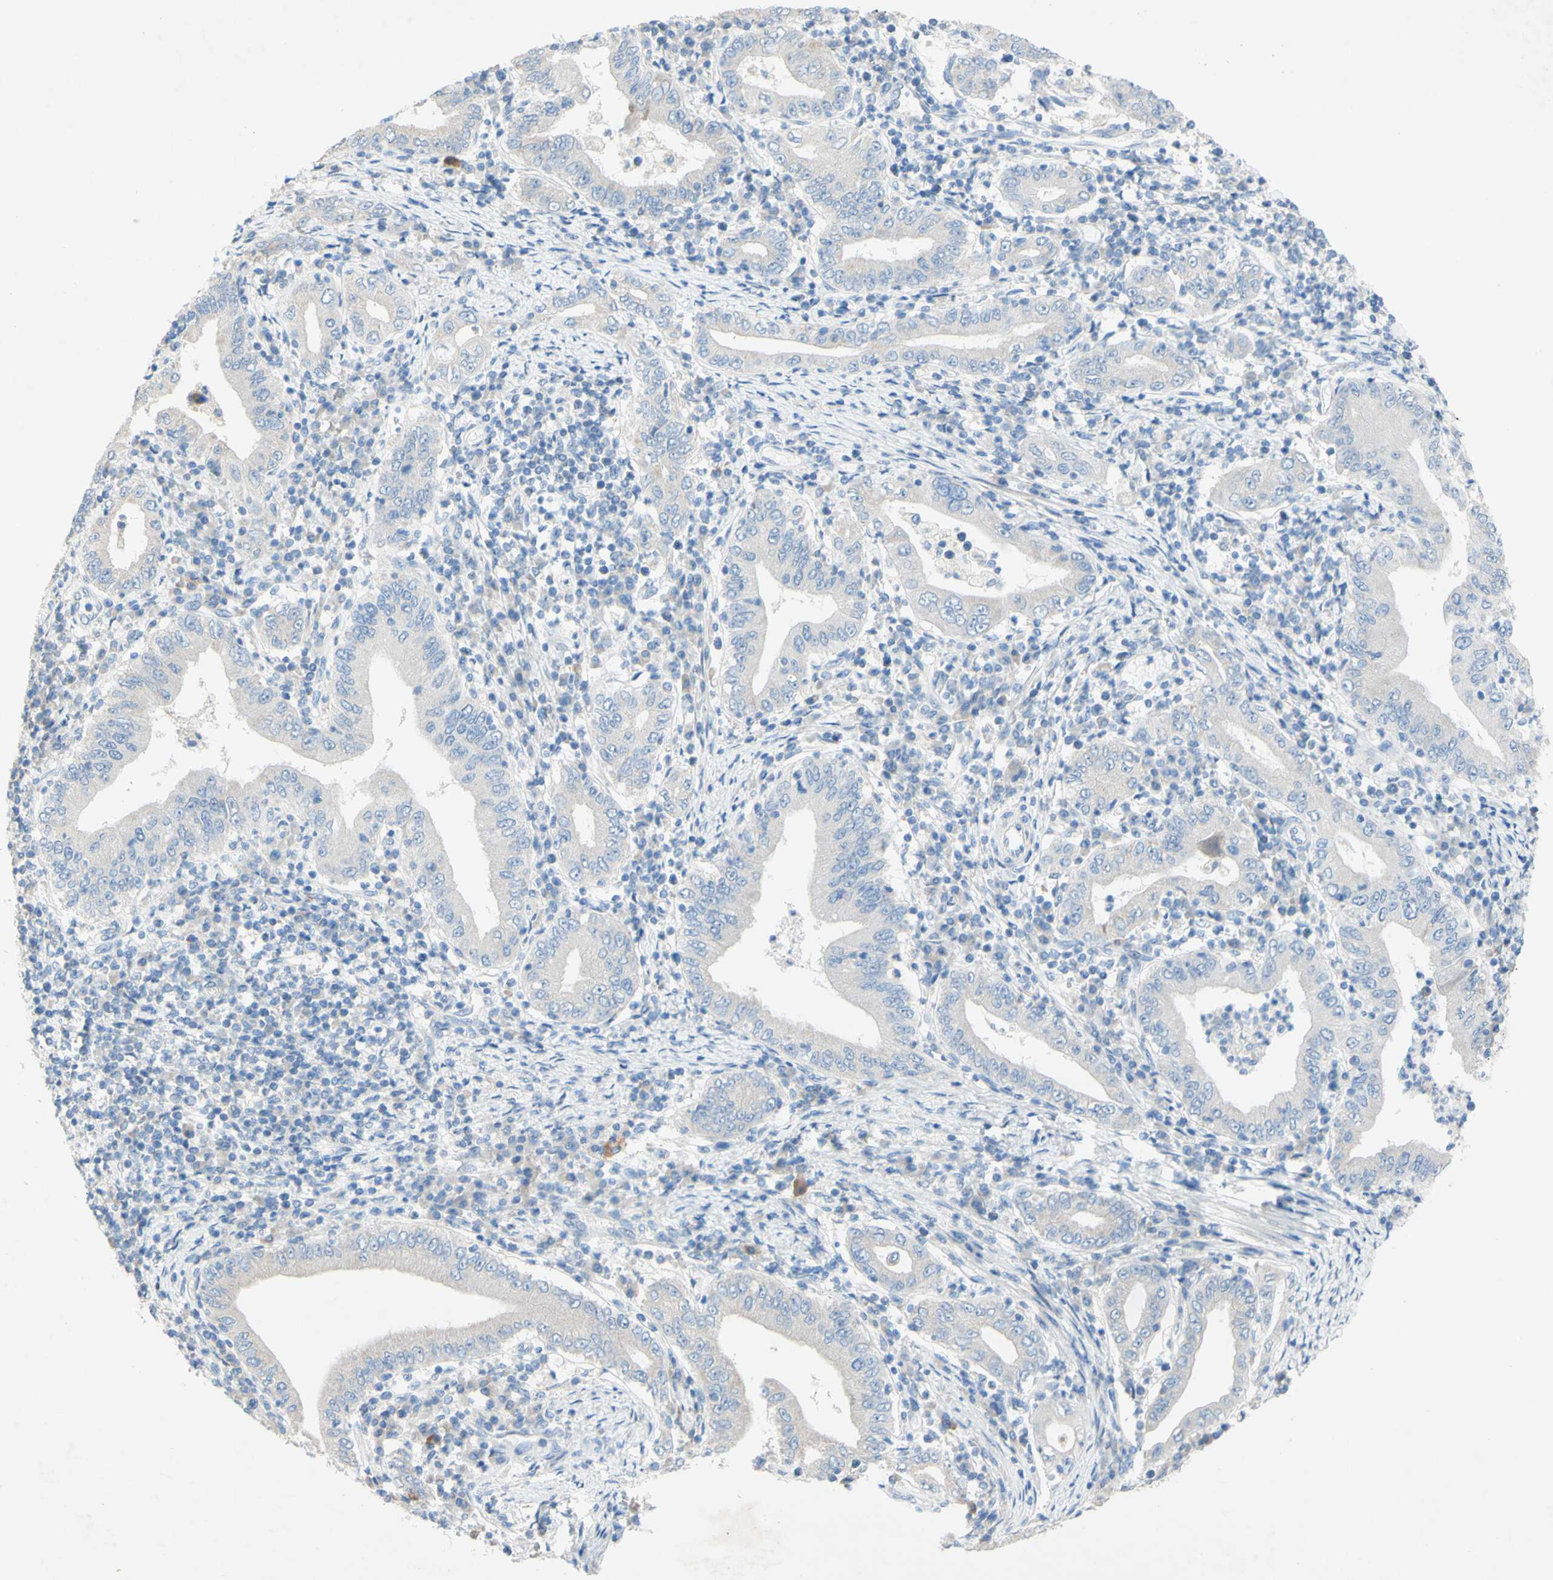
{"staining": {"intensity": "negative", "quantity": "none", "location": "none"}, "tissue": "stomach cancer", "cell_type": "Tumor cells", "image_type": "cancer", "snomed": [{"axis": "morphology", "description": "Normal tissue, NOS"}, {"axis": "morphology", "description": "Adenocarcinoma, NOS"}, {"axis": "topography", "description": "Esophagus"}, {"axis": "topography", "description": "Stomach, upper"}, {"axis": "topography", "description": "Peripheral nerve tissue"}], "caption": "Tumor cells are negative for brown protein staining in stomach cancer. (Stains: DAB (3,3'-diaminobenzidine) immunohistochemistry (IHC) with hematoxylin counter stain, Microscopy: brightfield microscopy at high magnification).", "gene": "ACADL", "patient": {"sex": "male", "age": 62}}